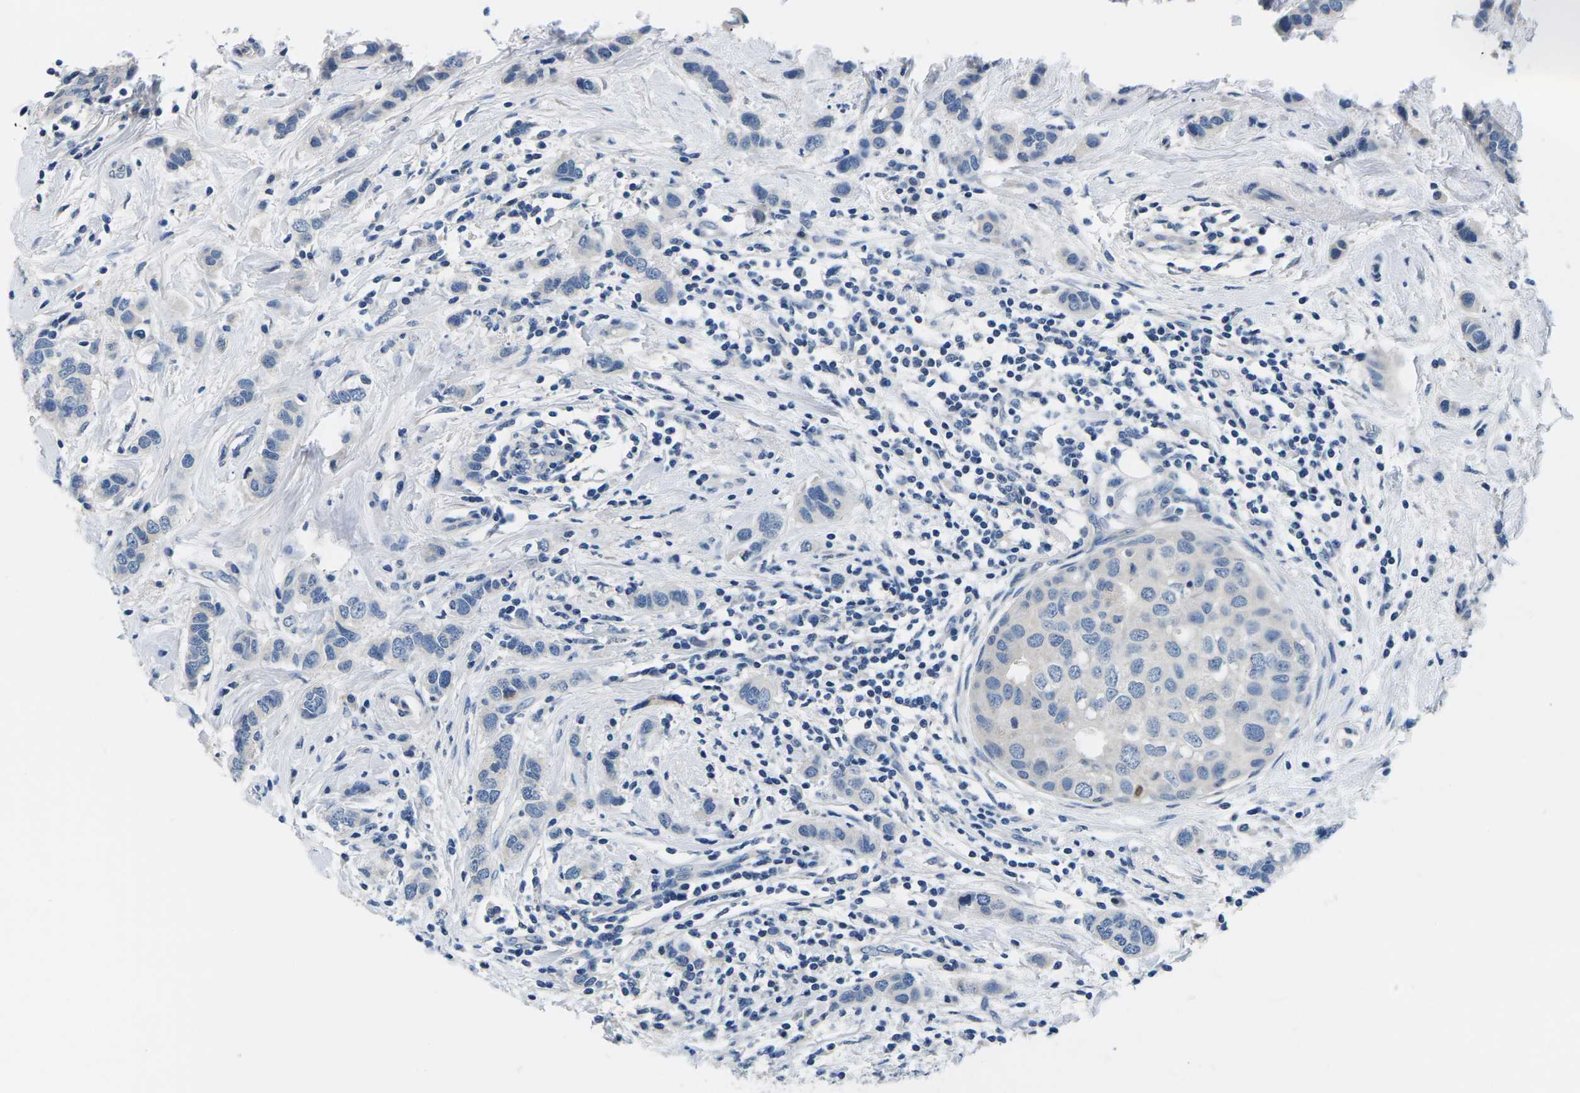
{"staining": {"intensity": "negative", "quantity": "none", "location": "none"}, "tissue": "breast cancer", "cell_type": "Tumor cells", "image_type": "cancer", "snomed": [{"axis": "morphology", "description": "Duct carcinoma"}, {"axis": "topography", "description": "Breast"}], "caption": "Immunohistochemistry (IHC) of intraductal carcinoma (breast) shows no staining in tumor cells.", "gene": "TSPAN2", "patient": {"sex": "female", "age": 50}}